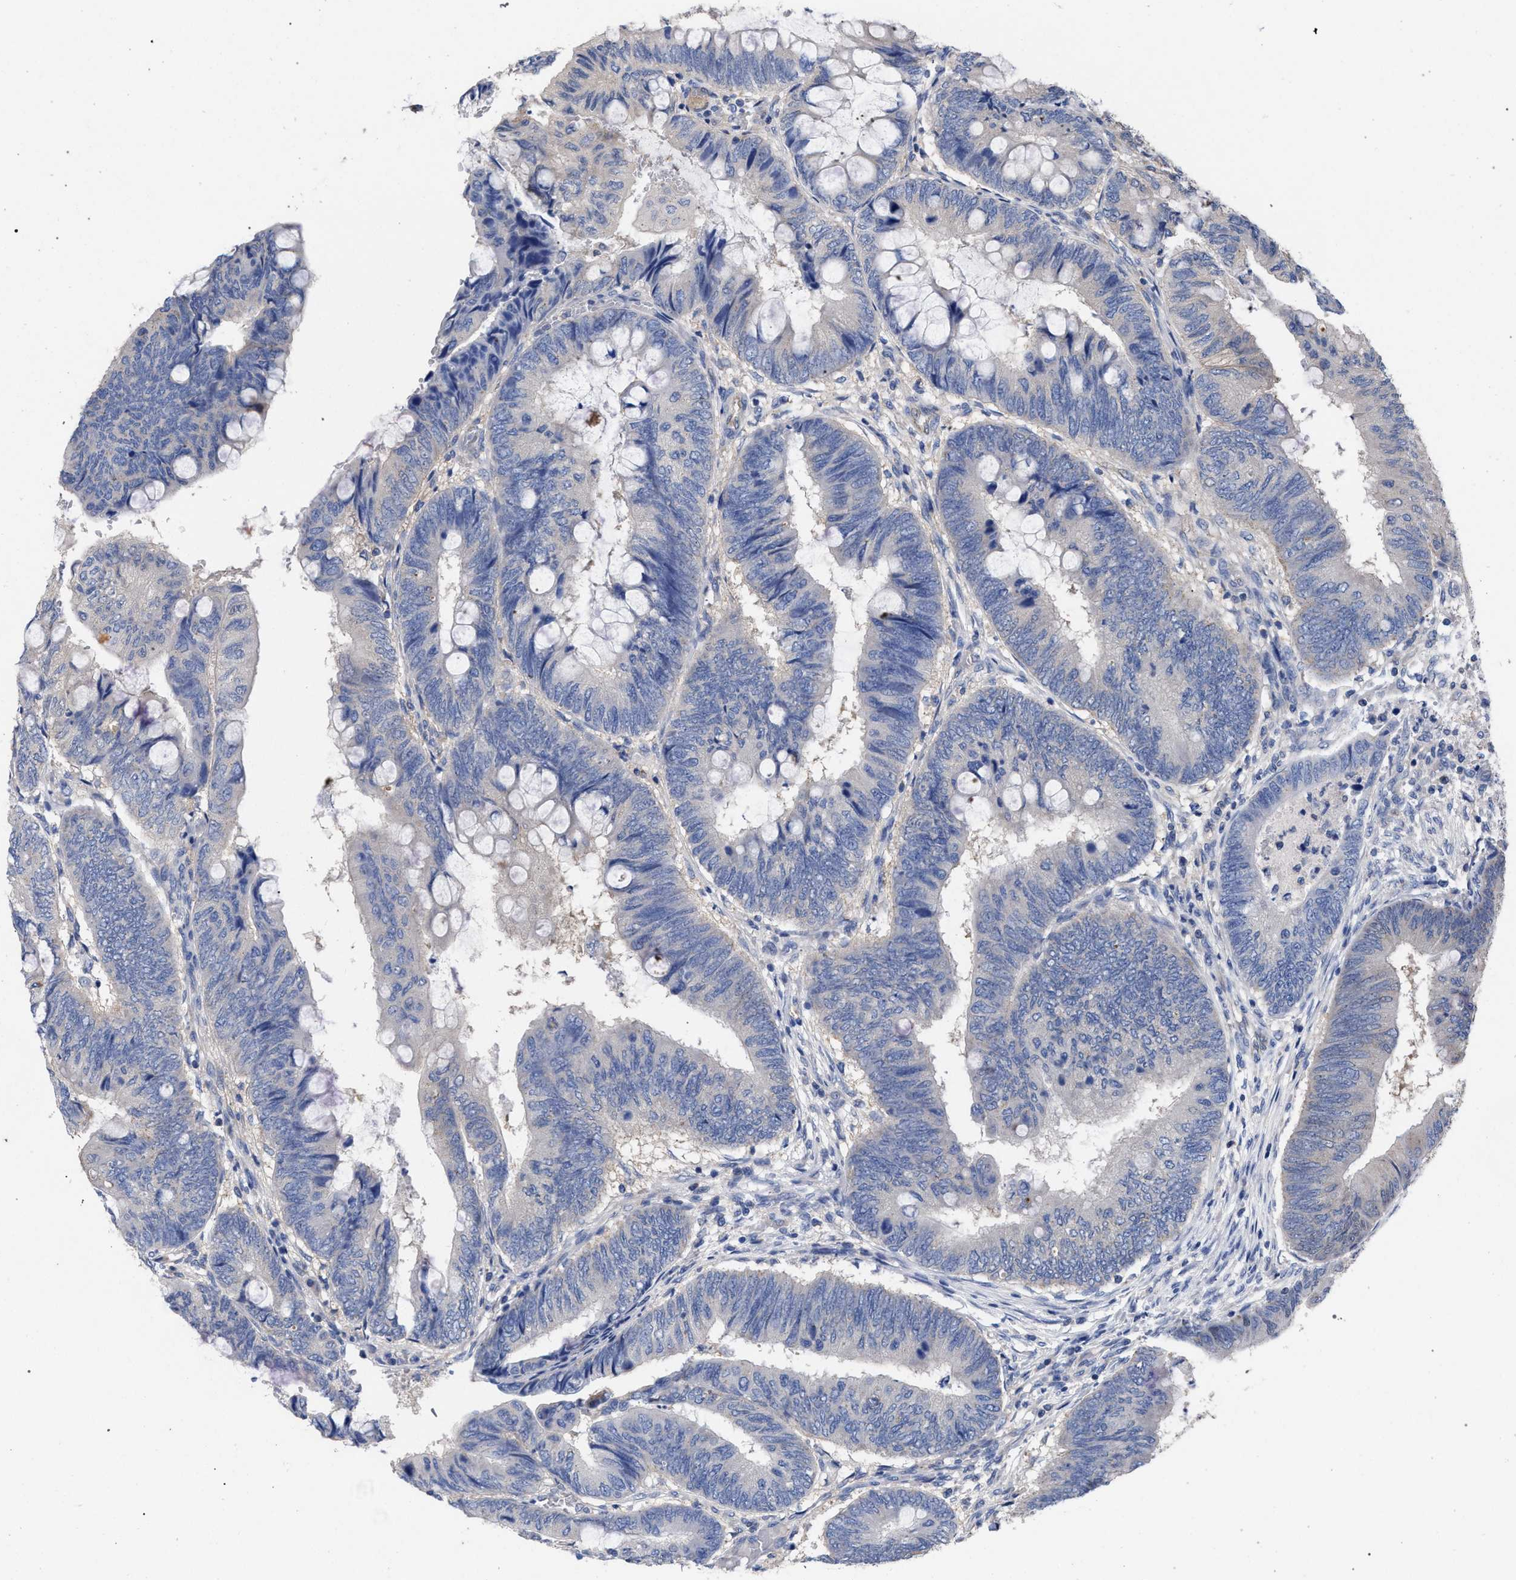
{"staining": {"intensity": "negative", "quantity": "none", "location": "none"}, "tissue": "colorectal cancer", "cell_type": "Tumor cells", "image_type": "cancer", "snomed": [{"axis": "morphology", "description": "Normal tissue, NOS"}, {"axis": "morphology", "description": "Adenocarcinoma, NOS"}, {"axis": "topography", "description": "Rectum"}, {"axis": "topography", "description": "Peripheral nerve tissue"}], "caption": "IHC of human colorectal cancer exhibits no expression in tumor cells.", "gene": "GMPR", "patient": {"sex": "male", "age": 92}}